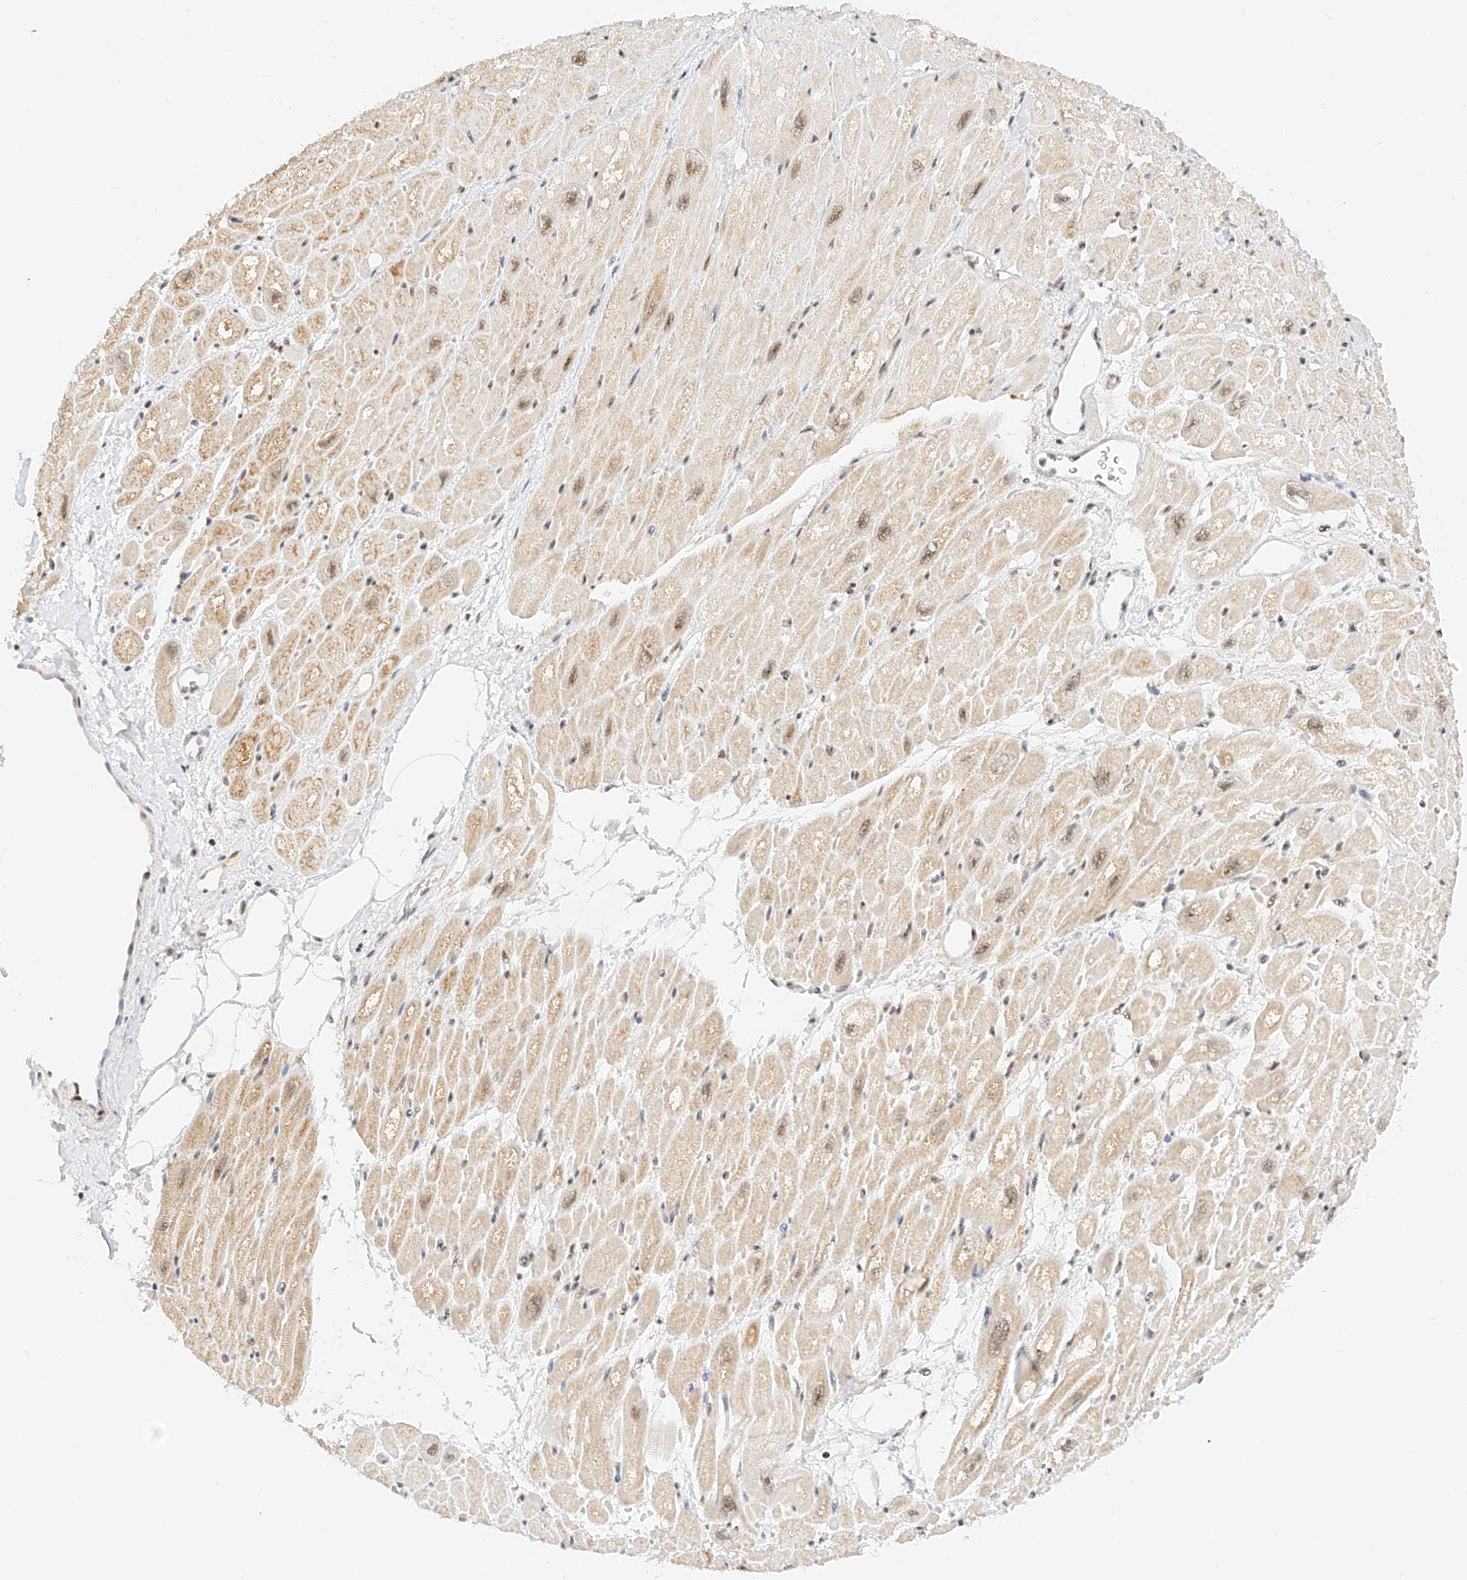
{"staining": {"intensity": "weak", "quantity": "25%-75%", "location": "cytoplasmic/membranous,nuclear"}, "tissue": "heart muscle", "cell_type": "Cardiomyocytes", "image_type": "normal", "snomed": [{"axis": "morphology", "description": "Normal tissue, NOS"}, {"axis": "topography", "description": "Heart"}], "caption": "High-power microscopy captured an immunohistochemistry photomicrograph of unremarkable heart muscle, revealing weak cytoplasmic/membranous,nuclear positivity in about 25%-75% of cardiomyocytes.", "gene": "NRF1", "patient": {"sex": "male", "age": 50}}